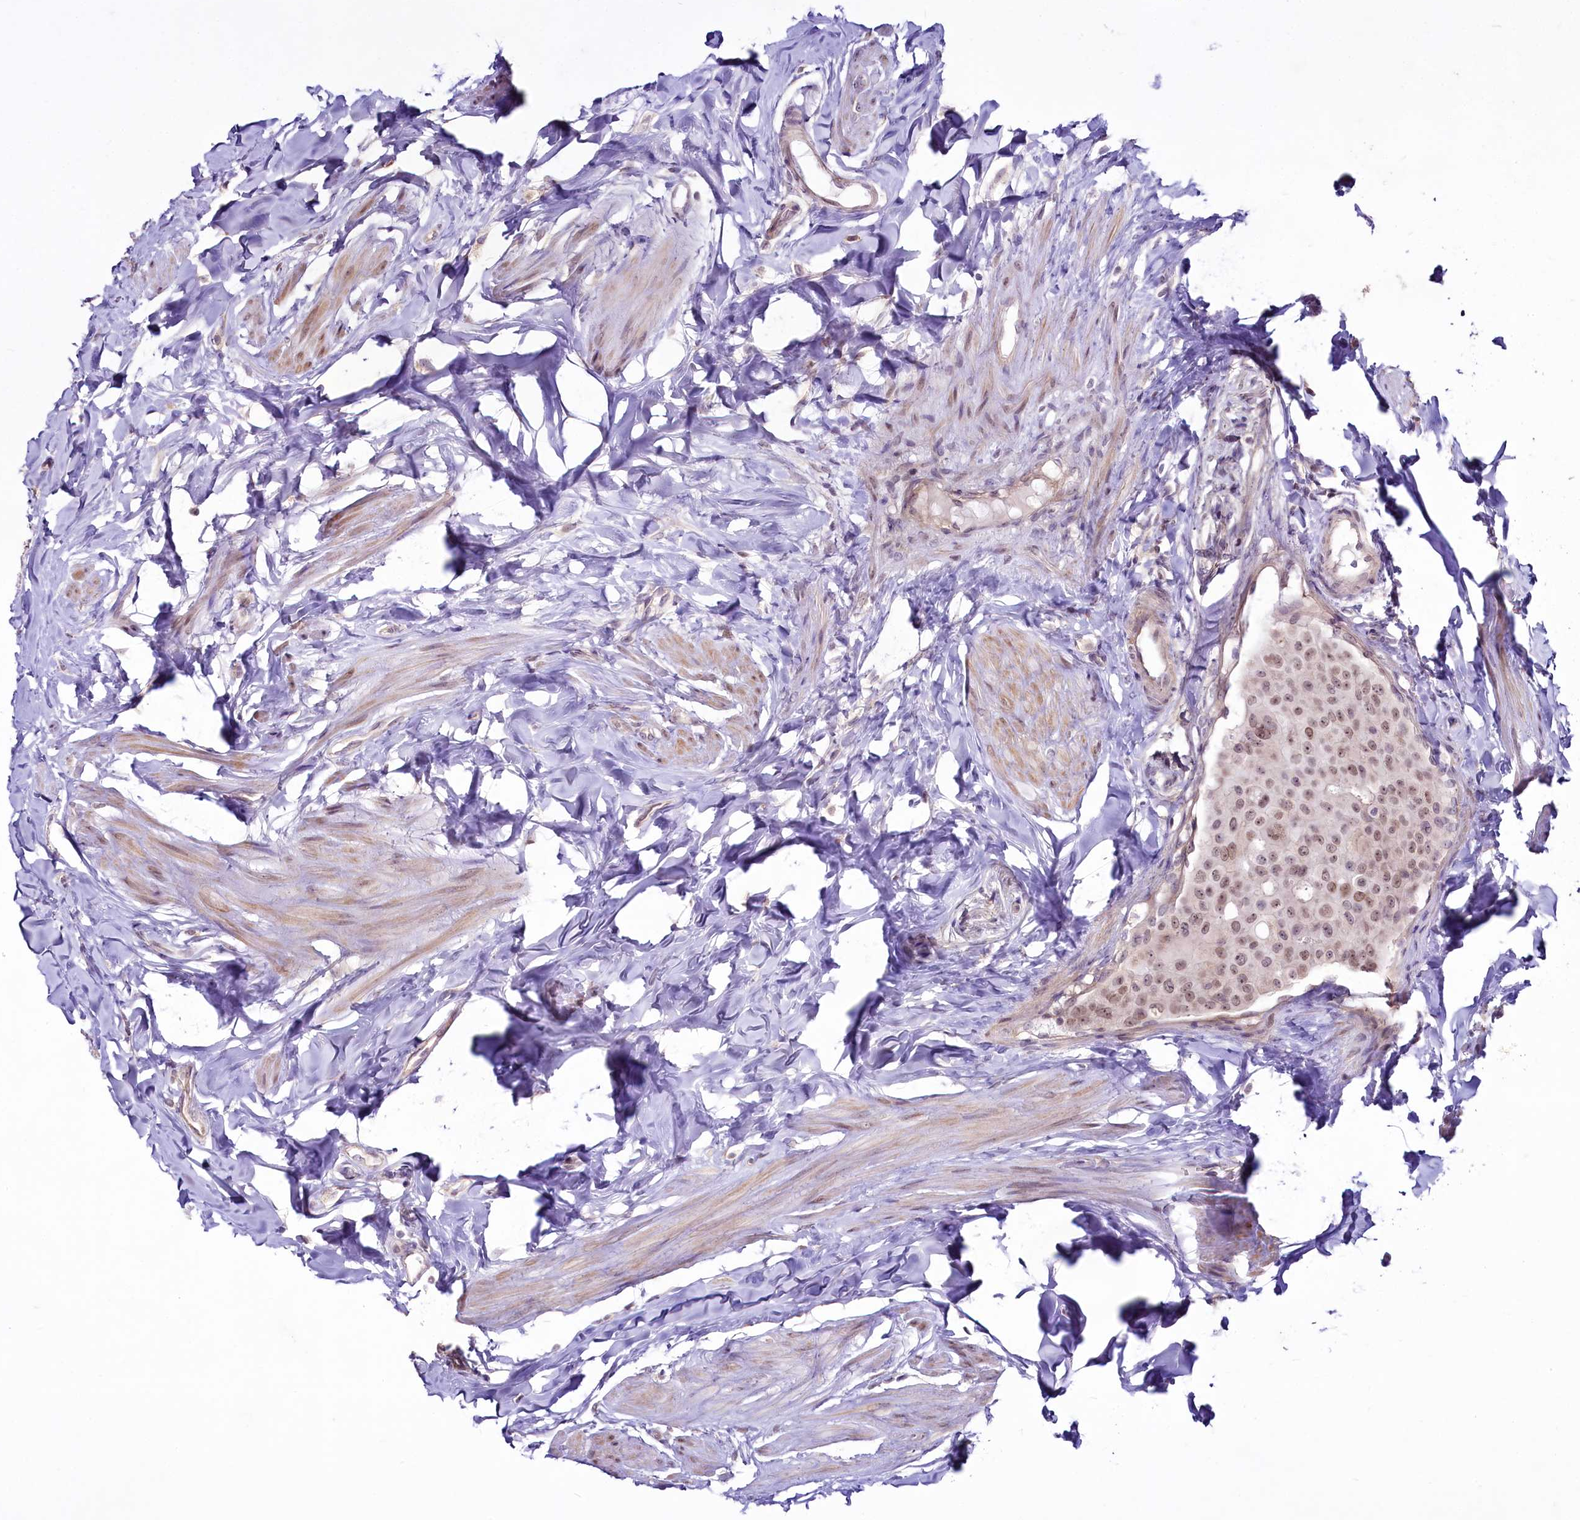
{"staining": {"intensity": "weak", "quantity": ">75%", "location": "nuclear"}, "tissue": "breast cancer", "cell_type": "Tumor cells", "image_type": "cancer", "snomed": [{"axis": "morphology", "description": "Duct carcinoma"}, {"axis": "topography", "description": "Breast"}], "caption": "Immunohistochemical staining of breast invasive ductal carcinoma demonstrates low levels of weak nuclear staining in about >75% of tumor cells.", "gene": "RSBN1", "patient": {"sex": "female", "age": 40}}